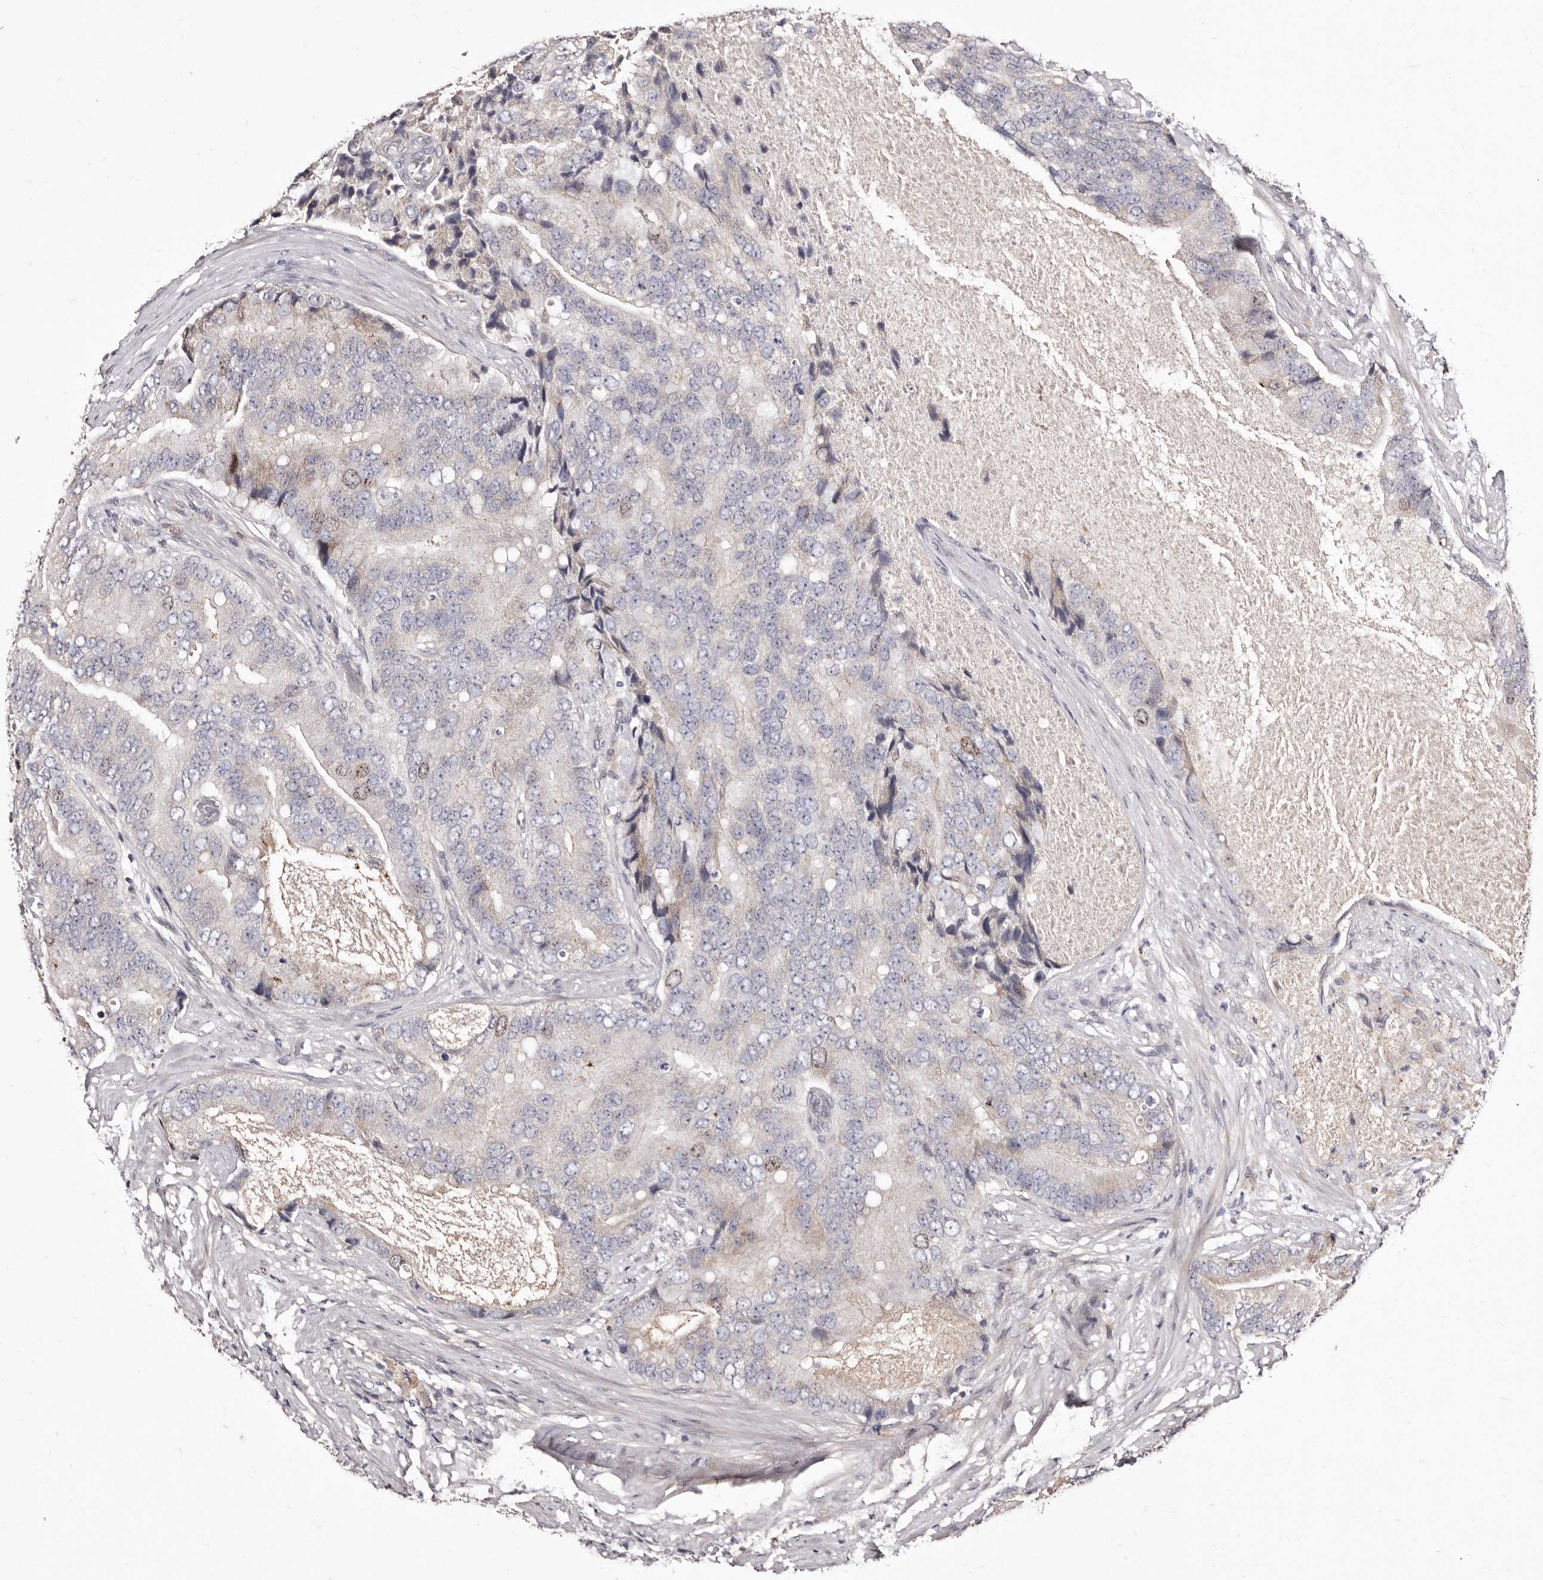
{"staining": {"intensity": "weak", "quantity": "<25%", "location": "nuclear"}, "tissue": "prostate cancer", "cell_type": "Tumor cells", "image_type": "cancer", "snomed": [{"axis": "morphology", "description": "Adenocarcinoma, High grade"}, {"axis": "topography", "description": "Prostate"}], "caption": "An immunohistochemistry micrograph of adenocarcinoma (high-grade) (prostate) is shown. There is no staining in tumor cells of adenocarcinoma (high-grade) (prostate).", "gene": "CDCA8", "patient": {"sex": "male", "age": 70}}